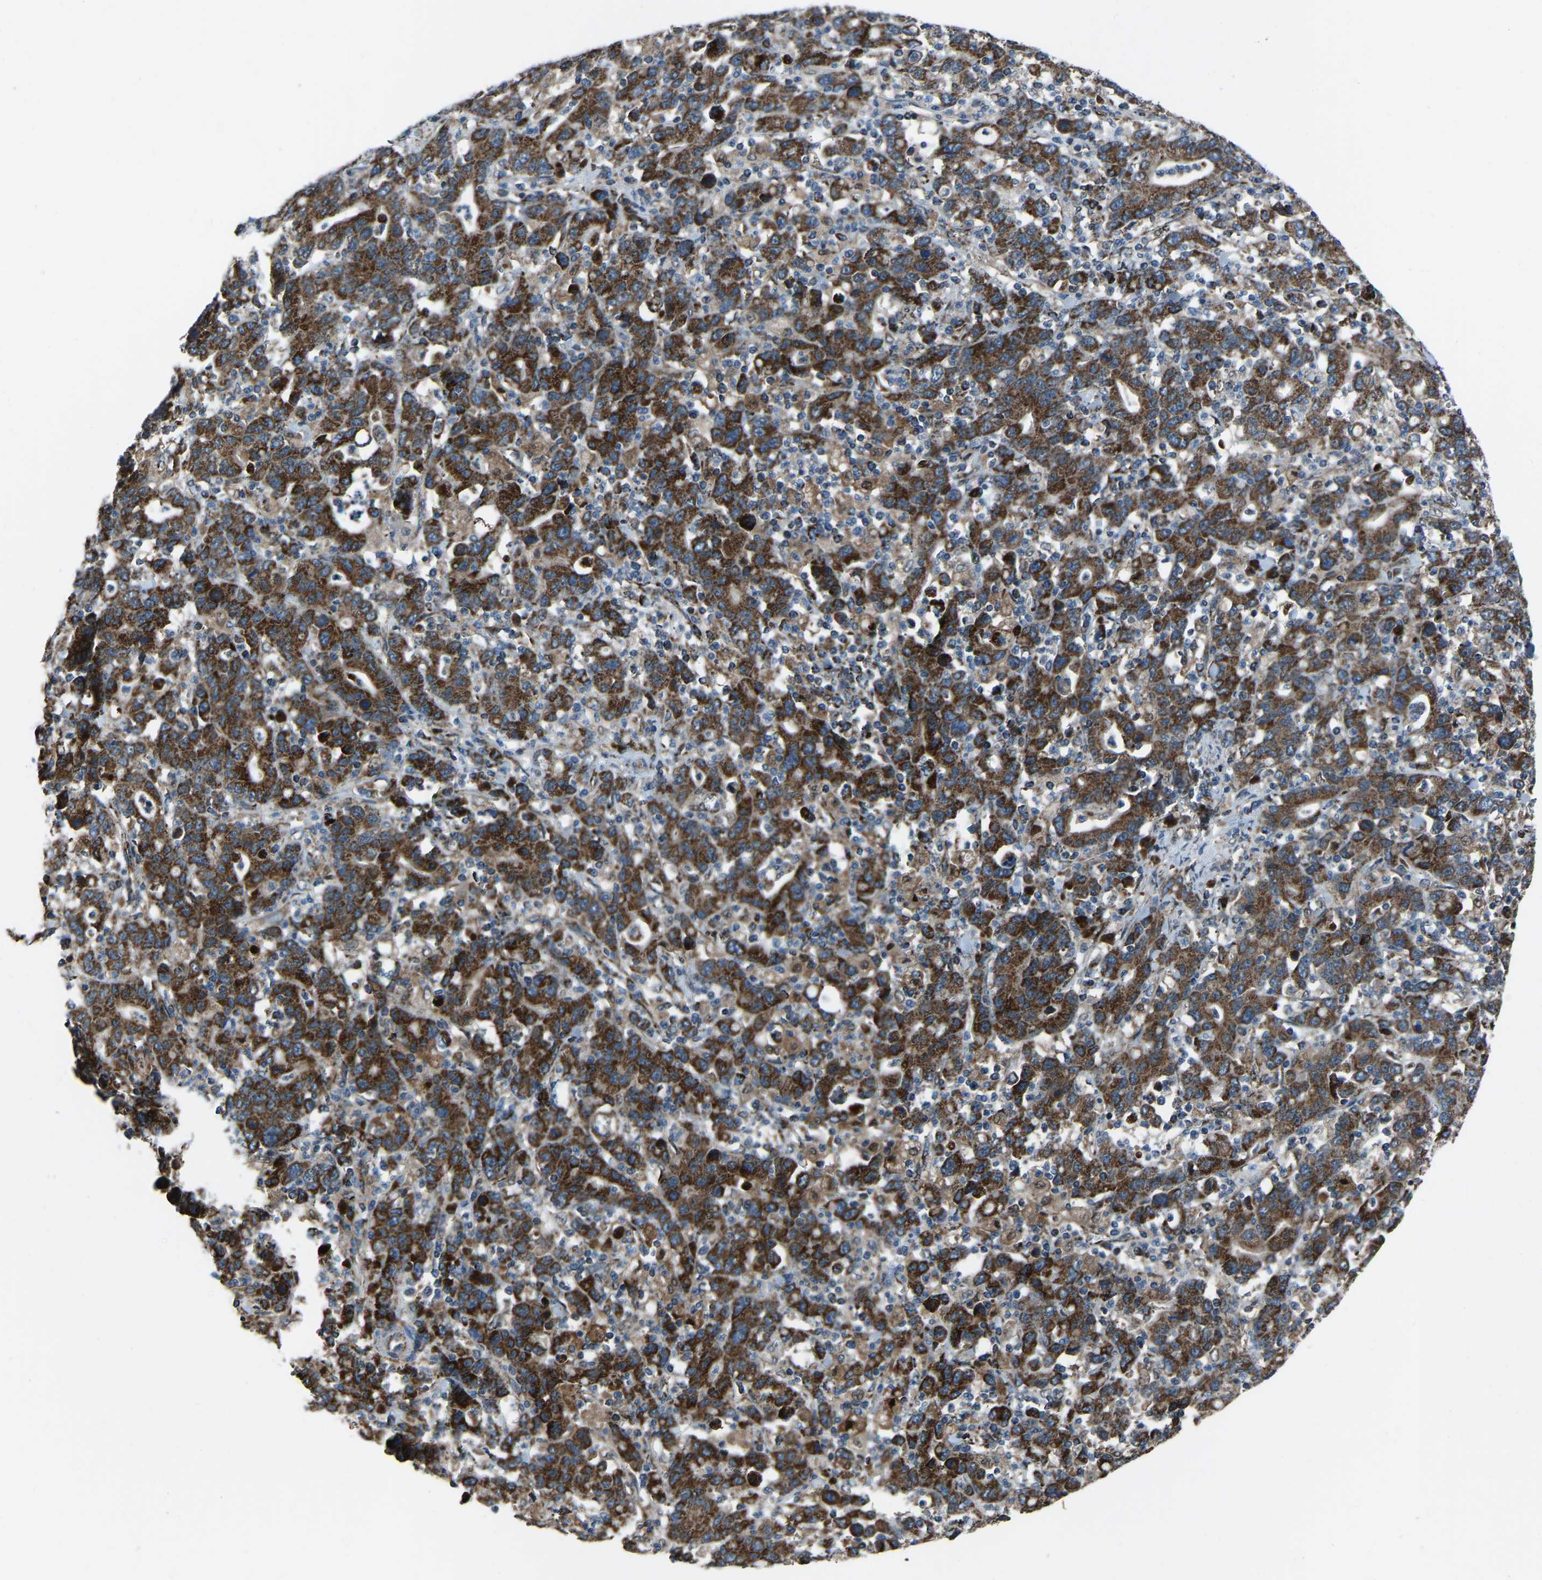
{"staining": {"intensity": "strong", "quantity": ">75%", "location": "cytoplasmic/membranous"}, "tissue": "stomach cancer", "cell_type": "Tumor cells", "image_type": "cancer", "snomed": [{"axis": "morphology", "description": "Adenocarcinoma, NOS"}, {"axis": "topography", "description": "Stomach, upper"}], "caption": "Adenocarcinoma (stomach) stained with a protein marker reveals strong staining in tumor cells.", "gene": "AKR1A1", "patient": {"sex": "male", "age": 69}}